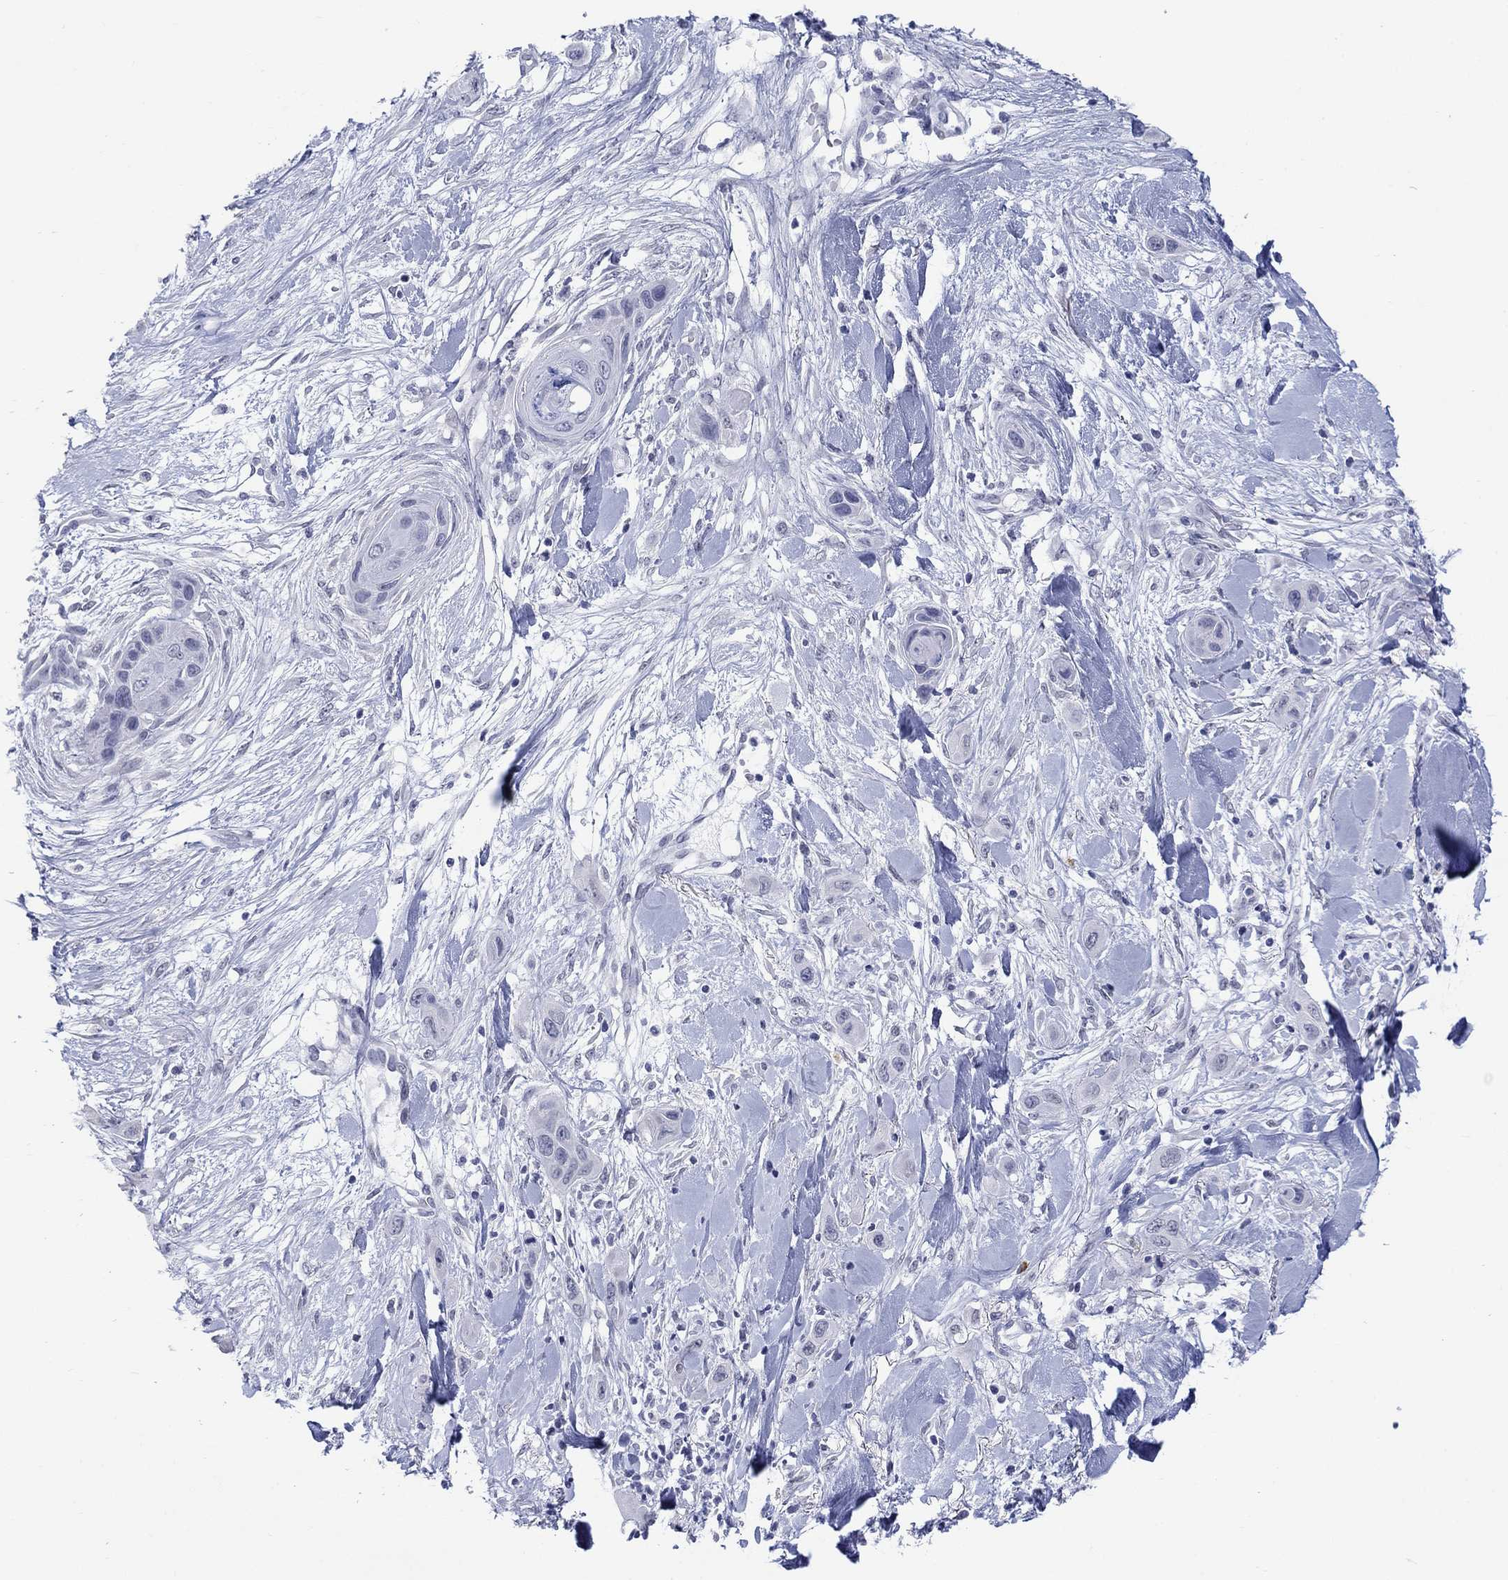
{"staining": {"intensity": "negative", "quantity": "none", "location": "none"}, "tissue": "skin cancer", "cell_type": "Tumor cells", "image_type": "cancer", "snomed": [{"axis": "morphology", "description": "Squamous cell carcinoma, NOS"}, {"axis": "topography", "description": "Skin"}], "caption": "Human squamous cell carcinoma (skin) stained for a protein using IHC exhibits no positivity in tumor cells.", "gene": "ECEL1", "patient": {"sex": "male", "age": 79}}